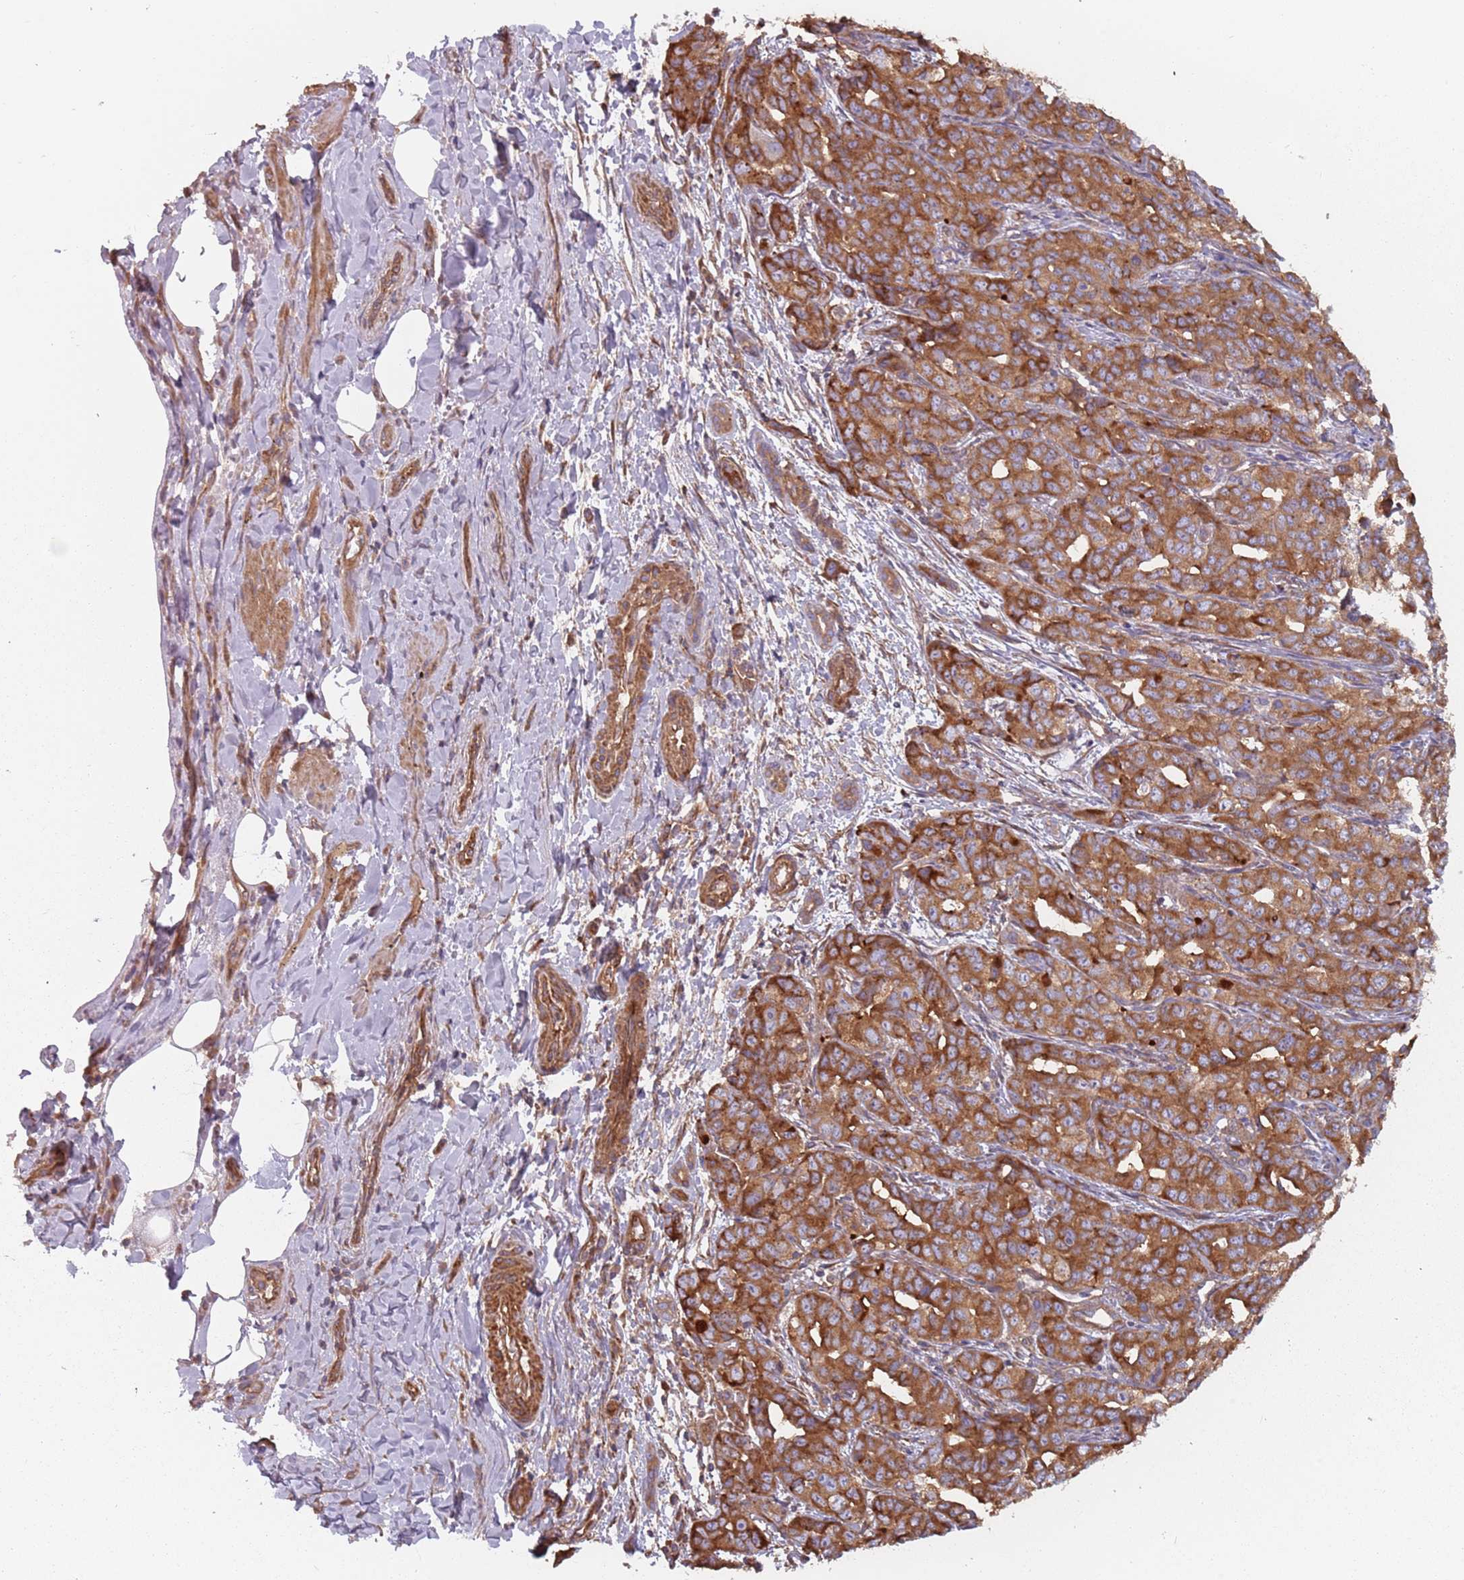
{"staining": {"intensity": "strong", "quantity": ">75%", "location": "cytoplasmic/membranous"}, "tissue": "liver cancer", "cell_type": "Tumor cells", "image_type": "cancer", "snomed": [{"axis": "morphology", "description": "Cholangiocarcinoma"}, {"axis": "topography", "description": "Liver"}], "caption": "Protein analysis of cholangiocarcinoma (liver) tissue exhibits strong cytoplasmic/membranous staining in approximately >75% of tumor cells.", "gene": "SPDL1", "patient": {"sex": "male", "age": 59}}